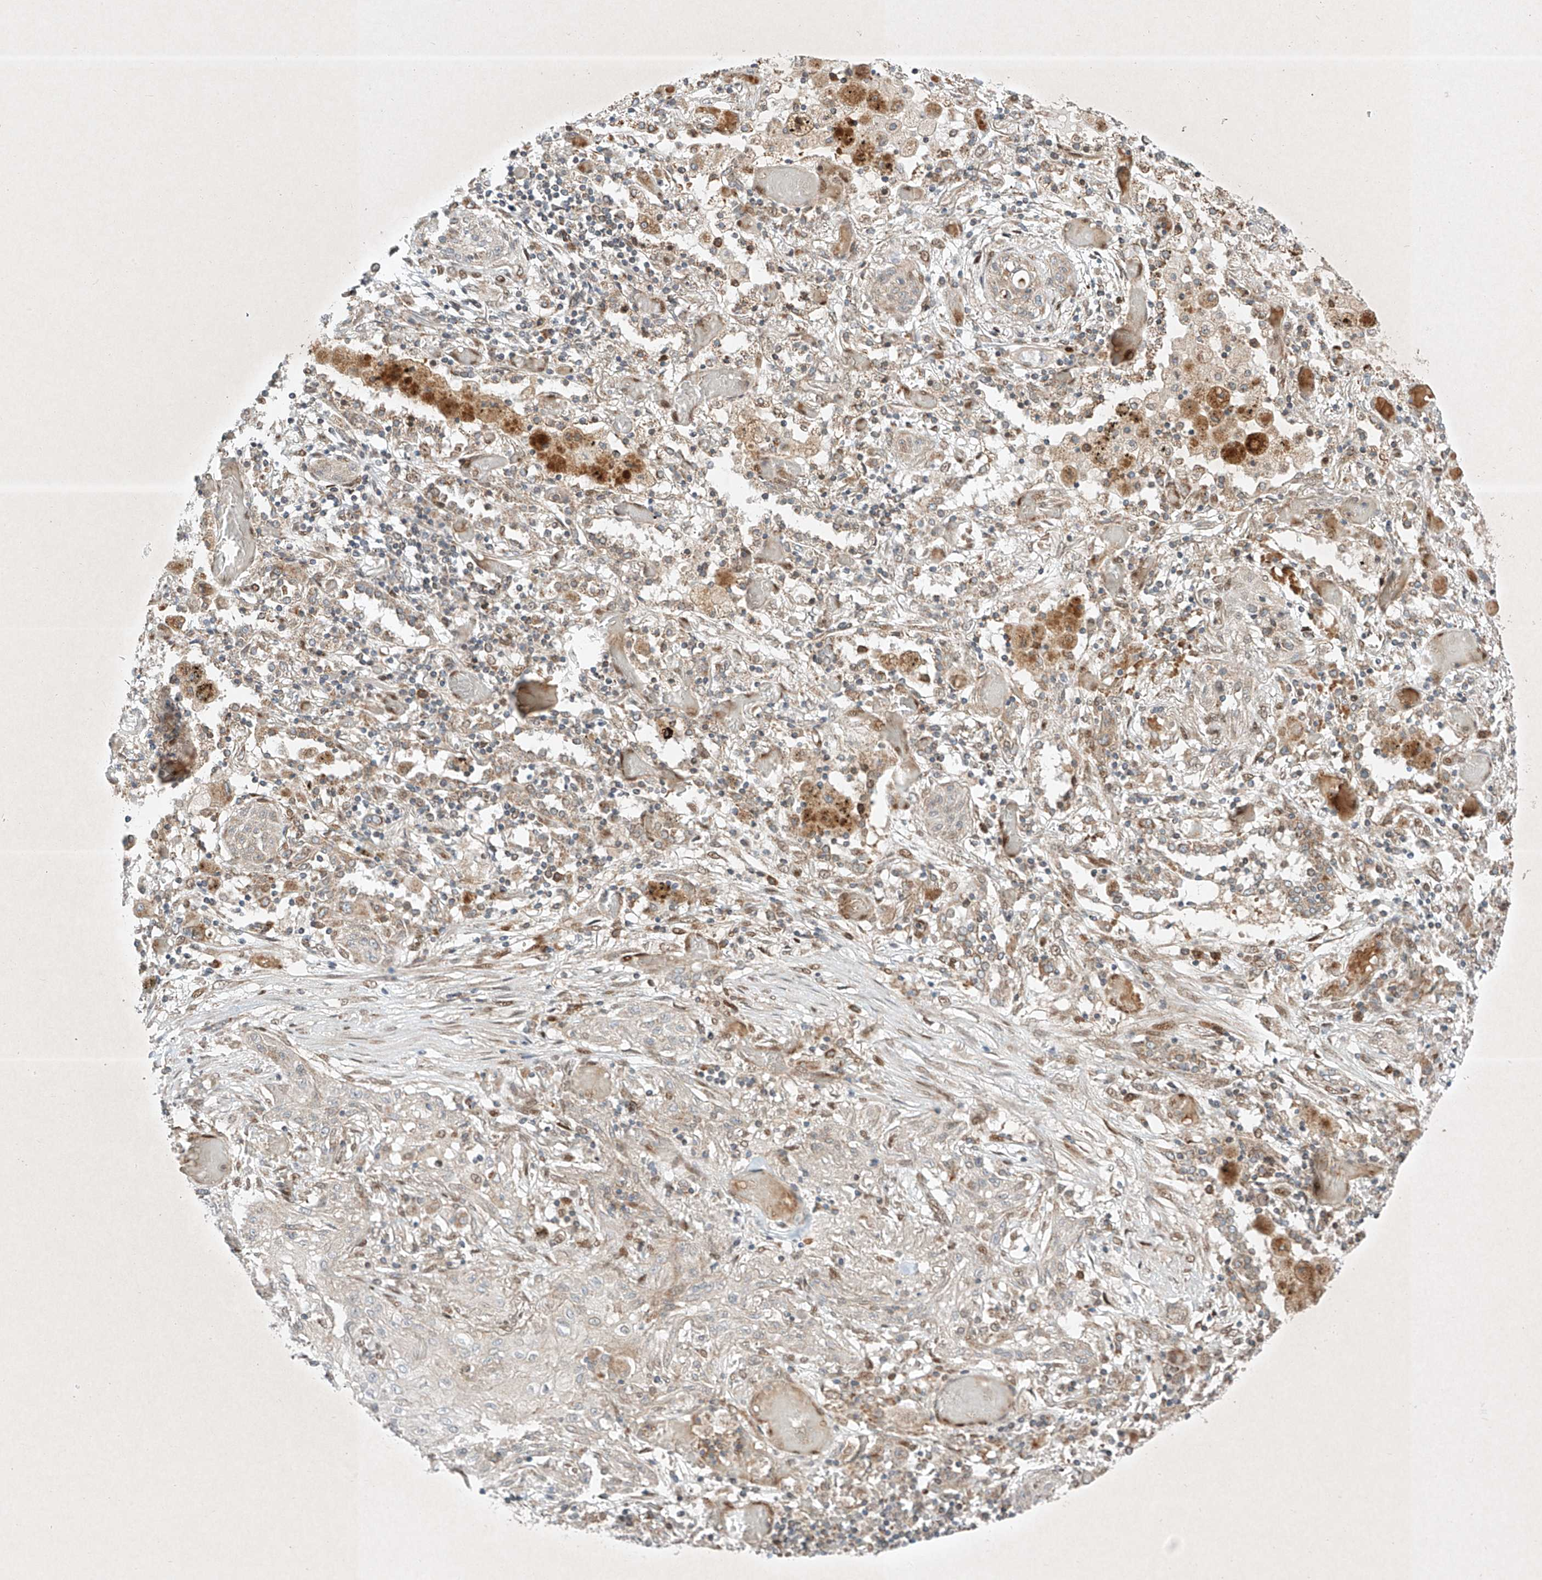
{"staining": {"intensity": "negative", "quantity": "none", "location": "none"}, "tissue": "lung cancer", "cell_type": "Tumor cells", "image_type": "cancer", "snomed": [{"axis": "morphology", "description": "Squamous cell carcinoma, NOS"}, {"axis": "topography", "description": "Lung"}], "caption": "Photomicrograph shows no significant protein staining in tumor cells of squamous cell carcinoma (lung).", "gene": "EPG5", "patient": {"sex": "female", "age": 47}}